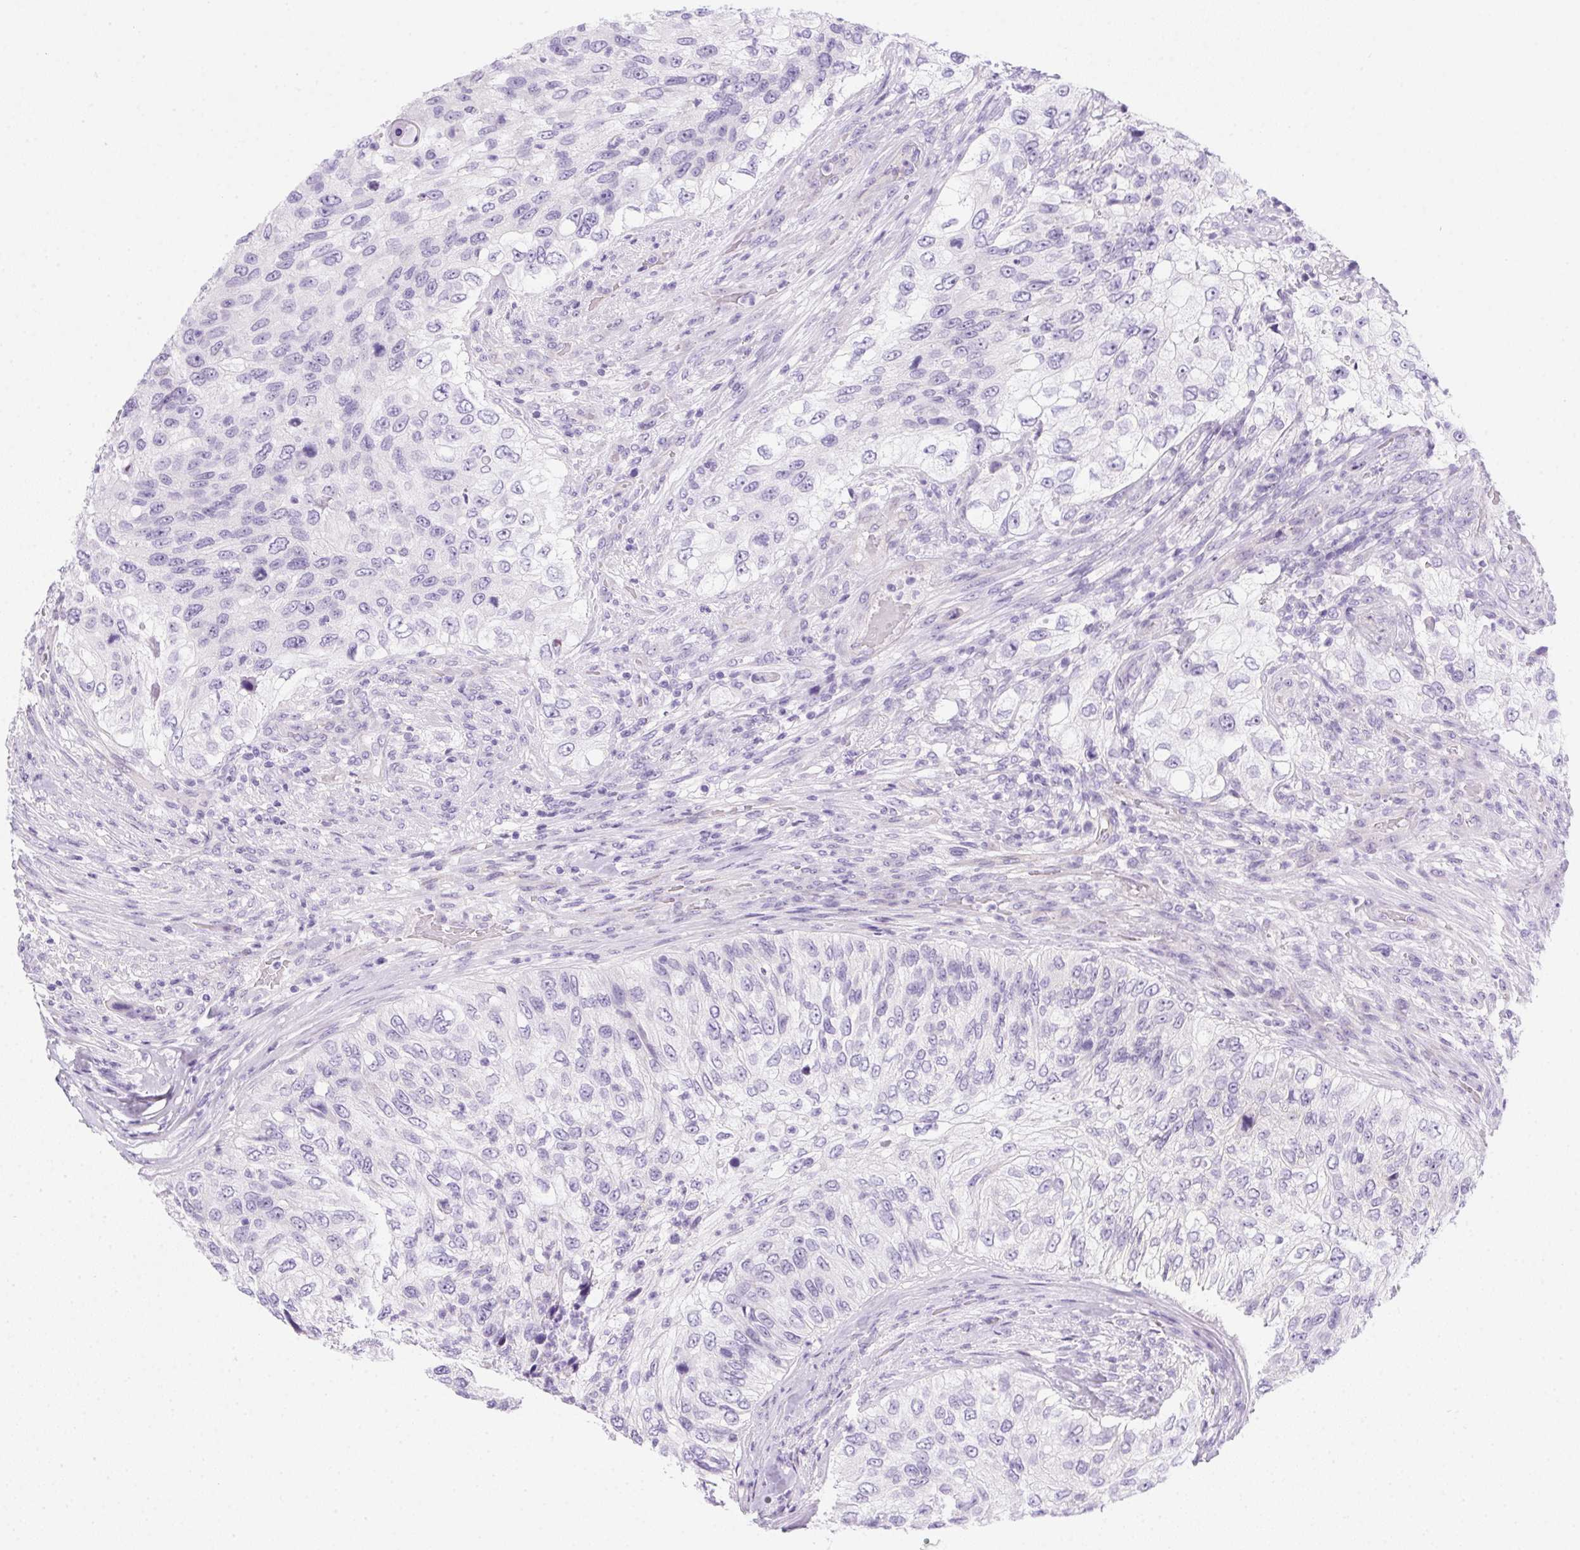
{"staining": {"intensity": "negative", "quantity": "none", "location": "none"}, "tissue": "urothelial cancer", "cell_type": "Tumor cells", "image_type": "cancer", "snomed": [{"axis": "morphology", "description": "Urothelial carcinoma, High grade"}, {"axis": "topography", "description": "Urinary bladder"}], "caption": "A high-resolution image shows IHC staining of urothelial carcinoma (high-grade), which shows no significant staining in tumor cells.", "gene": "SPACA5B", "patient": {"sex": "female", "age": 60}}